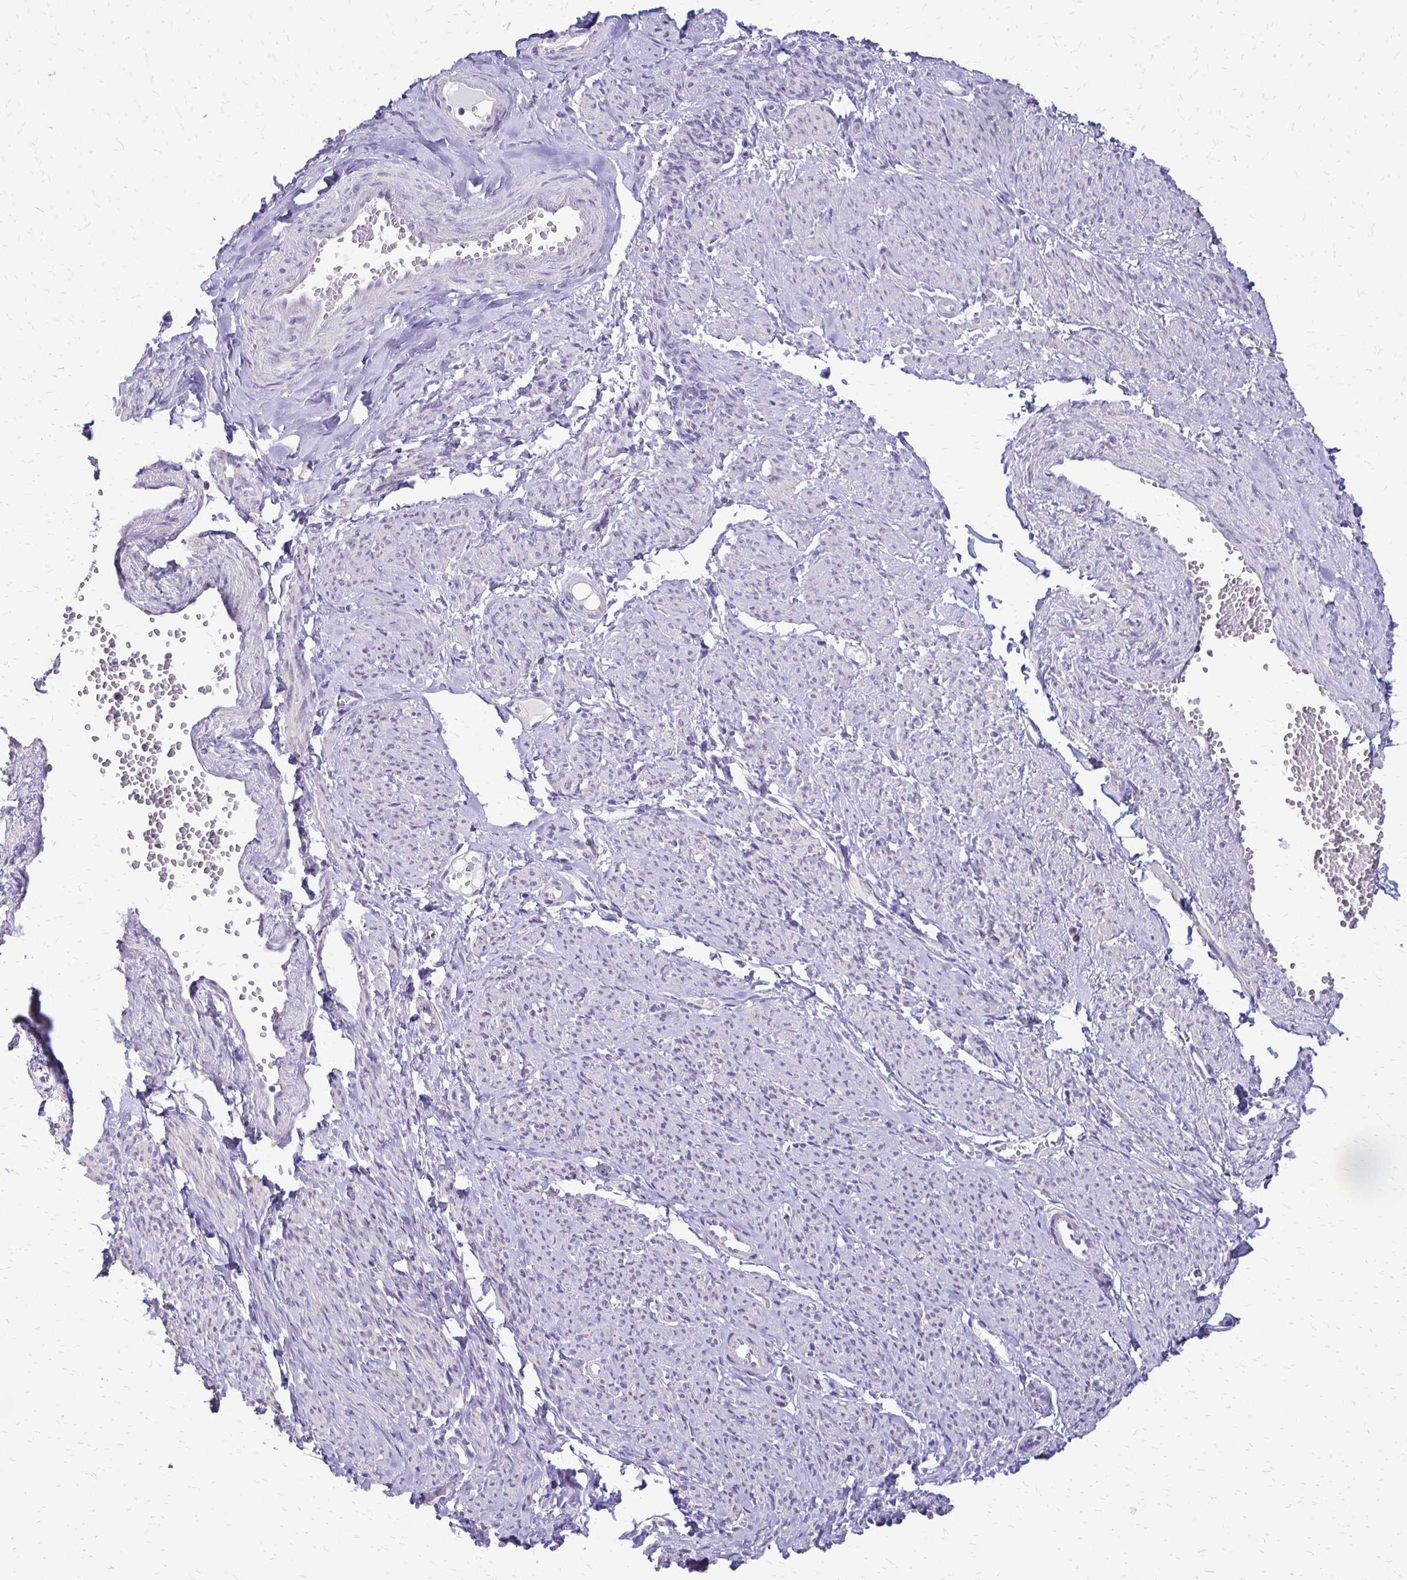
{"staining": {"intensity": "moderate", "quantity": "<25%", "location": "cytoplasmic/membranous"}, "tissue": "smooth muscle", "cell_type": "Smooth muscle cells", "image_type": "normal", "snomed": [{"axis": "morphology", "description": "Normal tissue, NOS"}, {"axis": "topography", "description": "Smooth muscle"}], "caption": "Smooth muscle stained with a brown dye shows moderate cytoplasmic/membranous positive staining in about <25% of smooth muscle cells.", "gene": "ALPG", "patient": {"sex": "female", "age": 65}}